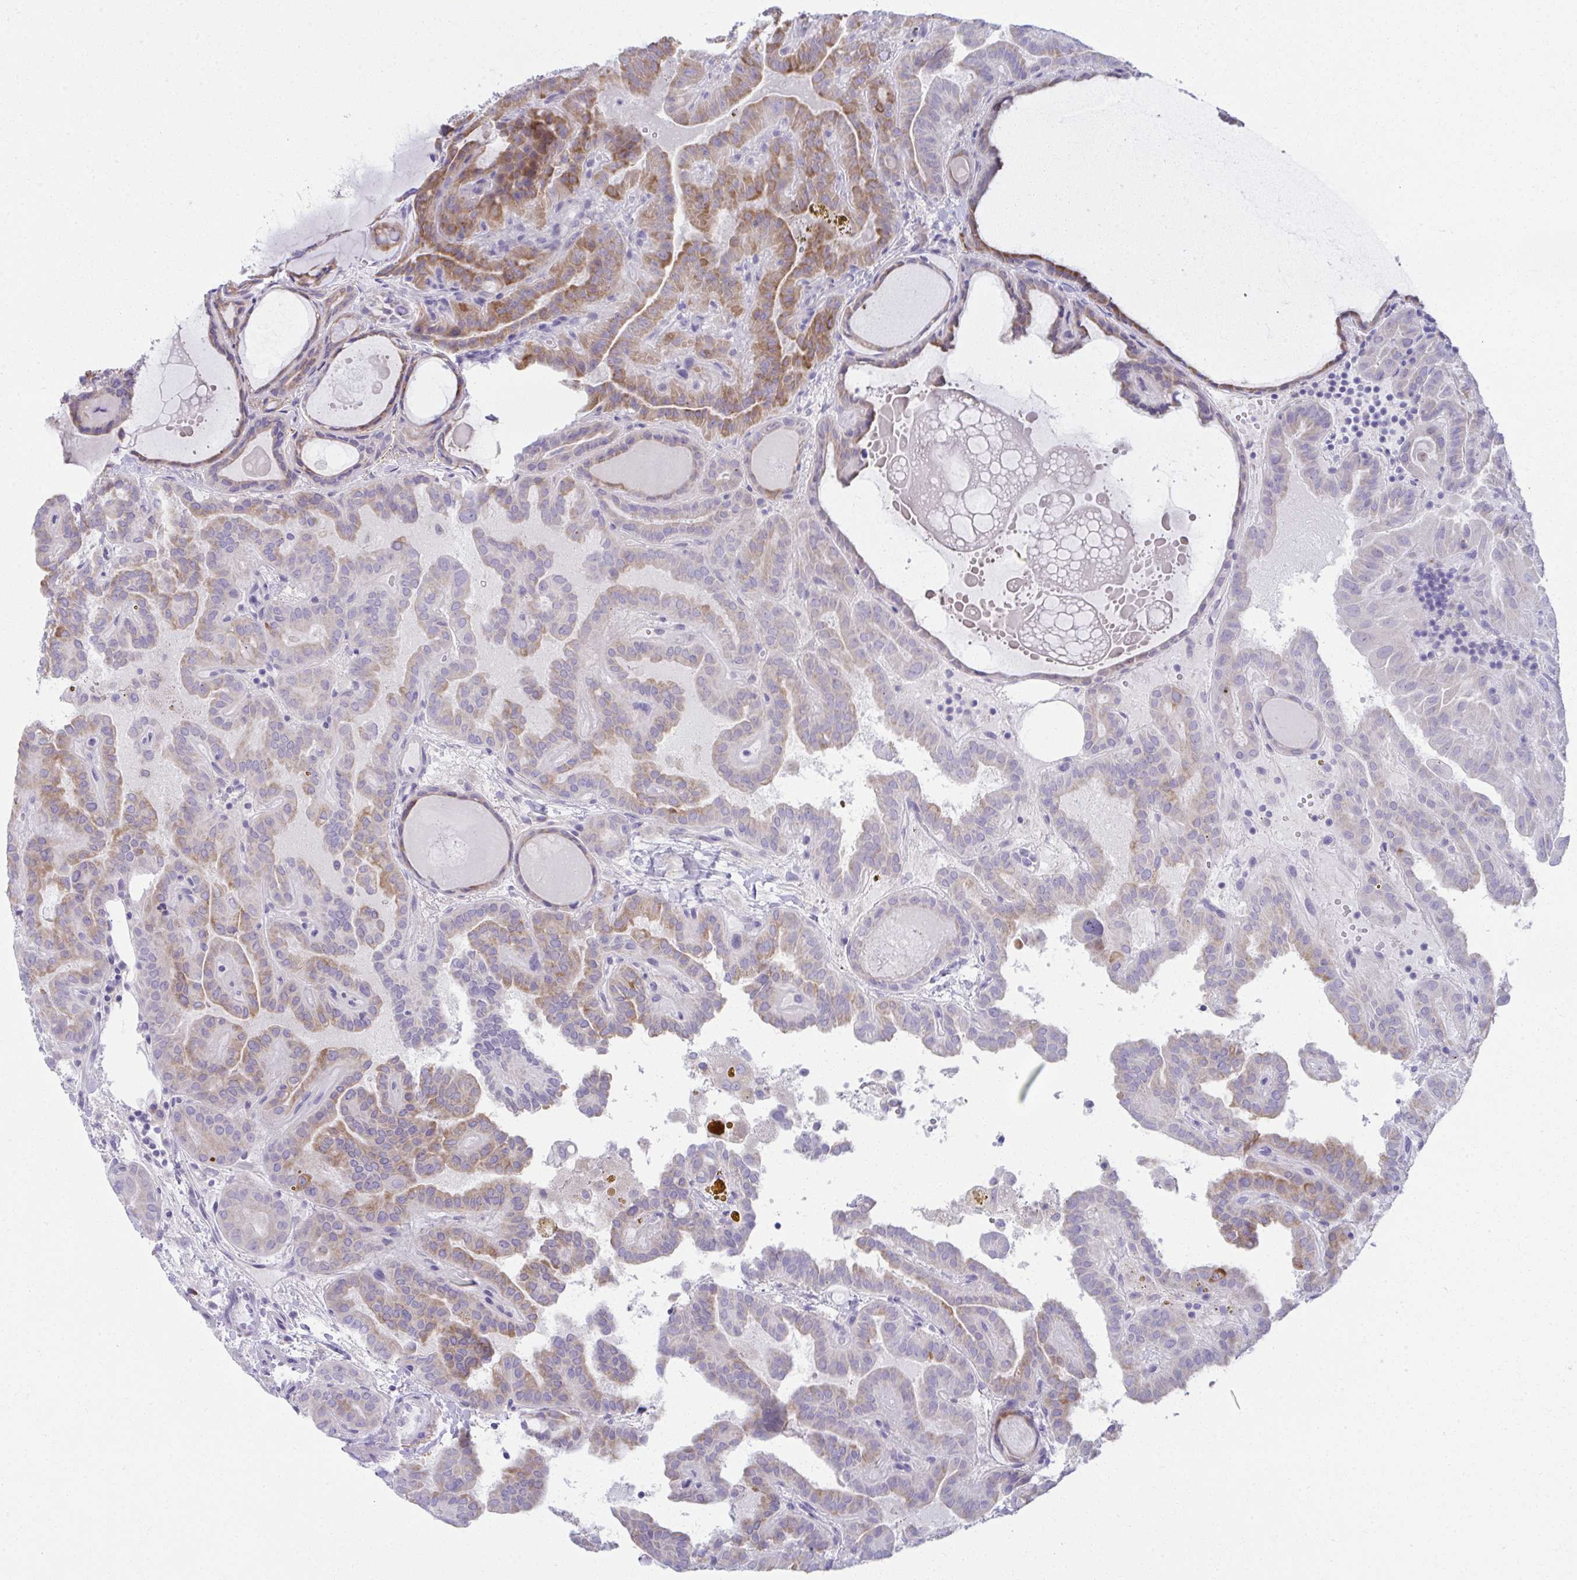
{"staining": {"intensity": "moderate", "quantity": "<25%", "location": "cytoplasmic/membranous"}, "tissue": "thyroid cancer", "cell_type": "Tumor cells", "image_type": "cancer", "snomed": [{"axis": "morphology", "description": "Papillary adenocarcinoma, NOS"}, {"axis": "topography", "description": "Thyroid gland"}], "caption": "Immunohistochemical staining of papillary adenocarcinoma (thyroid) shows low levels of moderate cytoplasmic/membranous protein expression in approximately <25% of tumor cells.", "gene": "FASLG", "patient": {"sex": "female", "age": 46}}